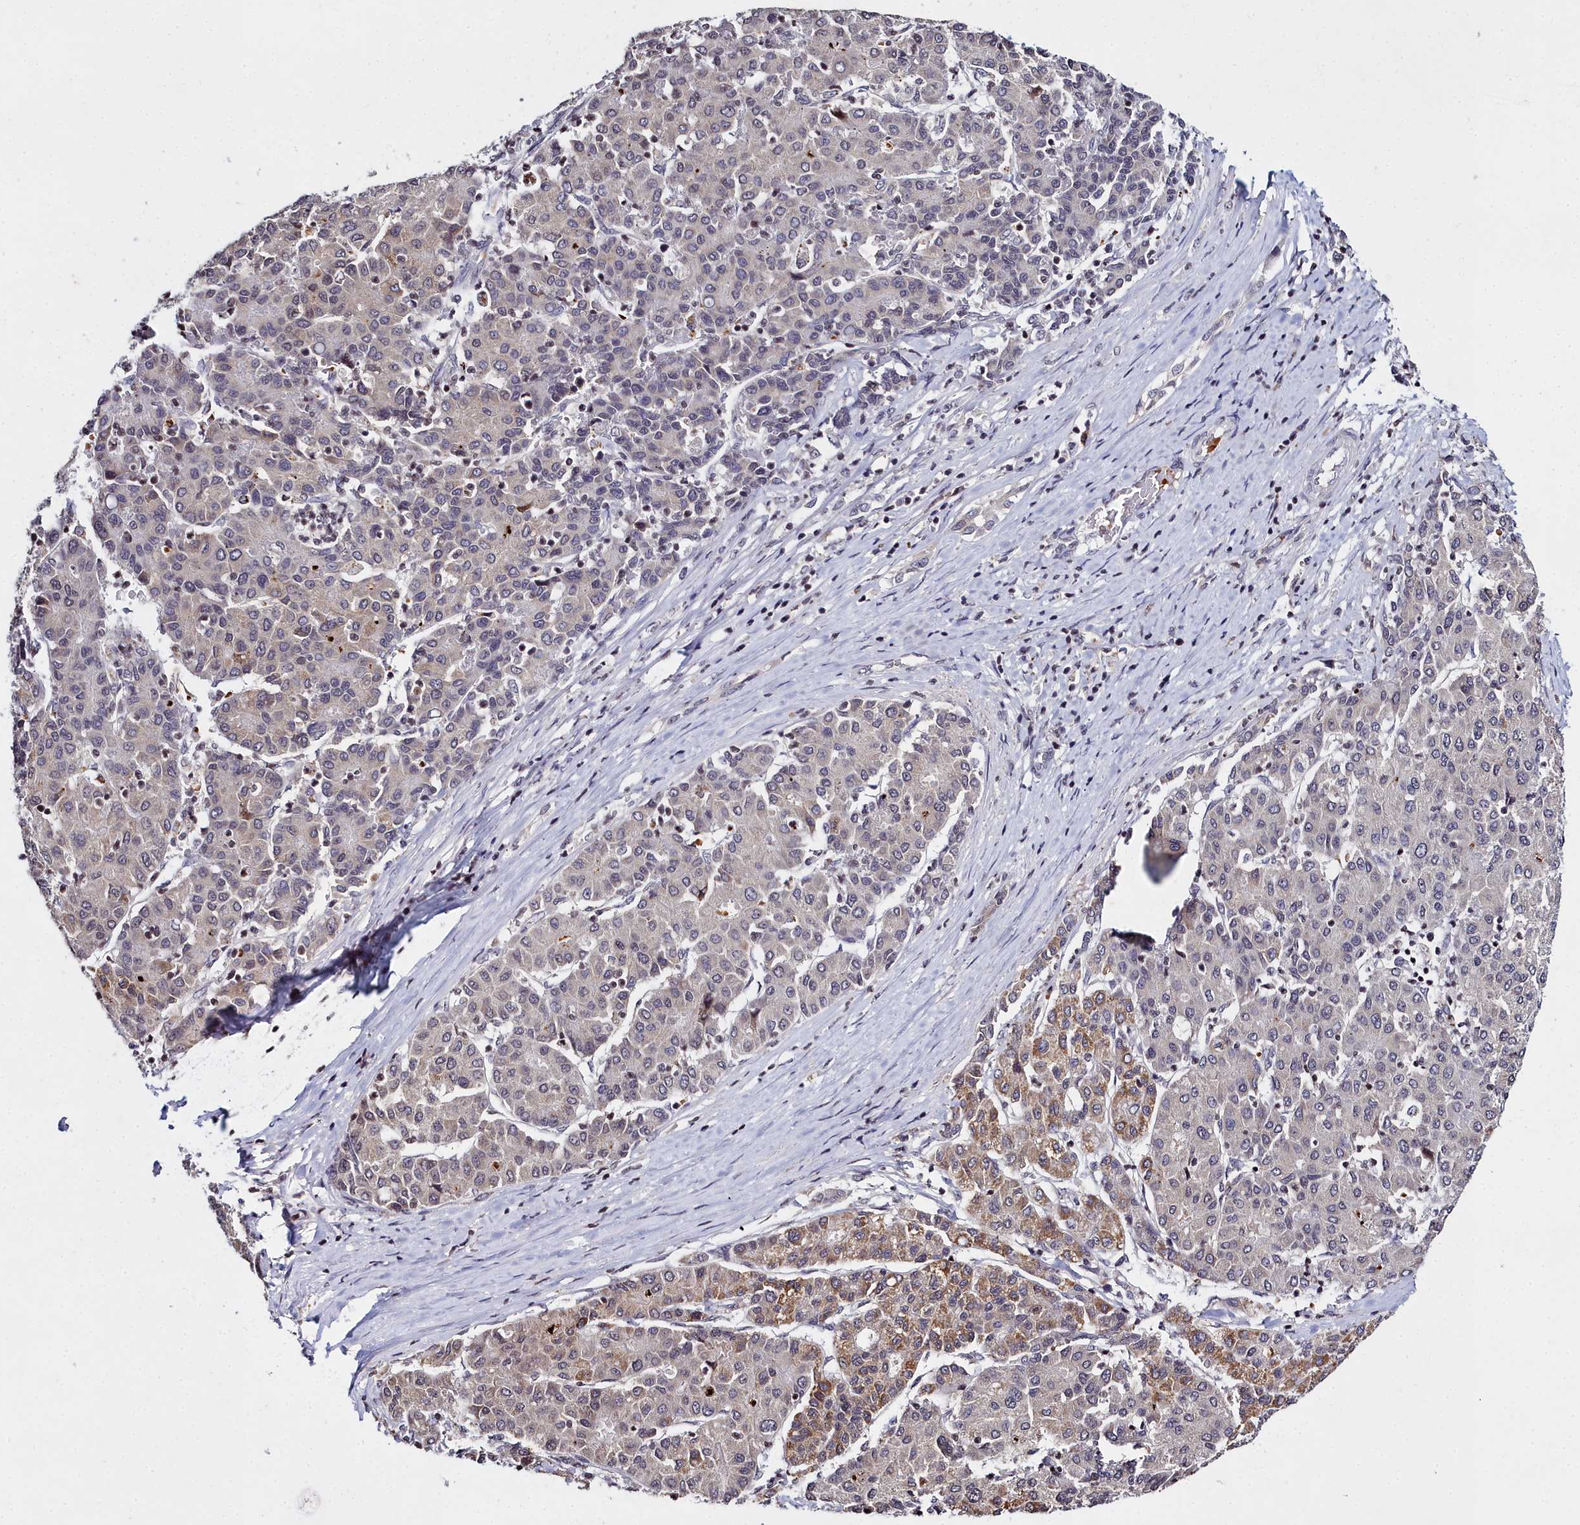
{"staining": {"intensity": "moderate", "quantity": "25%-75%", "location": "cytoplasmic/membranous"}, "tissue": "liver cancer", "cell_type": "Tumor cells", "image_type": "cancer", "snomed": [{"axis": "morphology", "description": "Carcinoma, Hepatocellular, NOS"}, {"axis": "topography", "description": "Liver"}], "caption": "Liver cancer (hepatocellular carcinoma) tissue demonstrates moderate cytoplasmic/membranous positivity in about 25%-75% of tumor cells, visualized by immunohistochemistry.", "gene": "FZD4", "patient": {"sex": "male", "age": 65}}